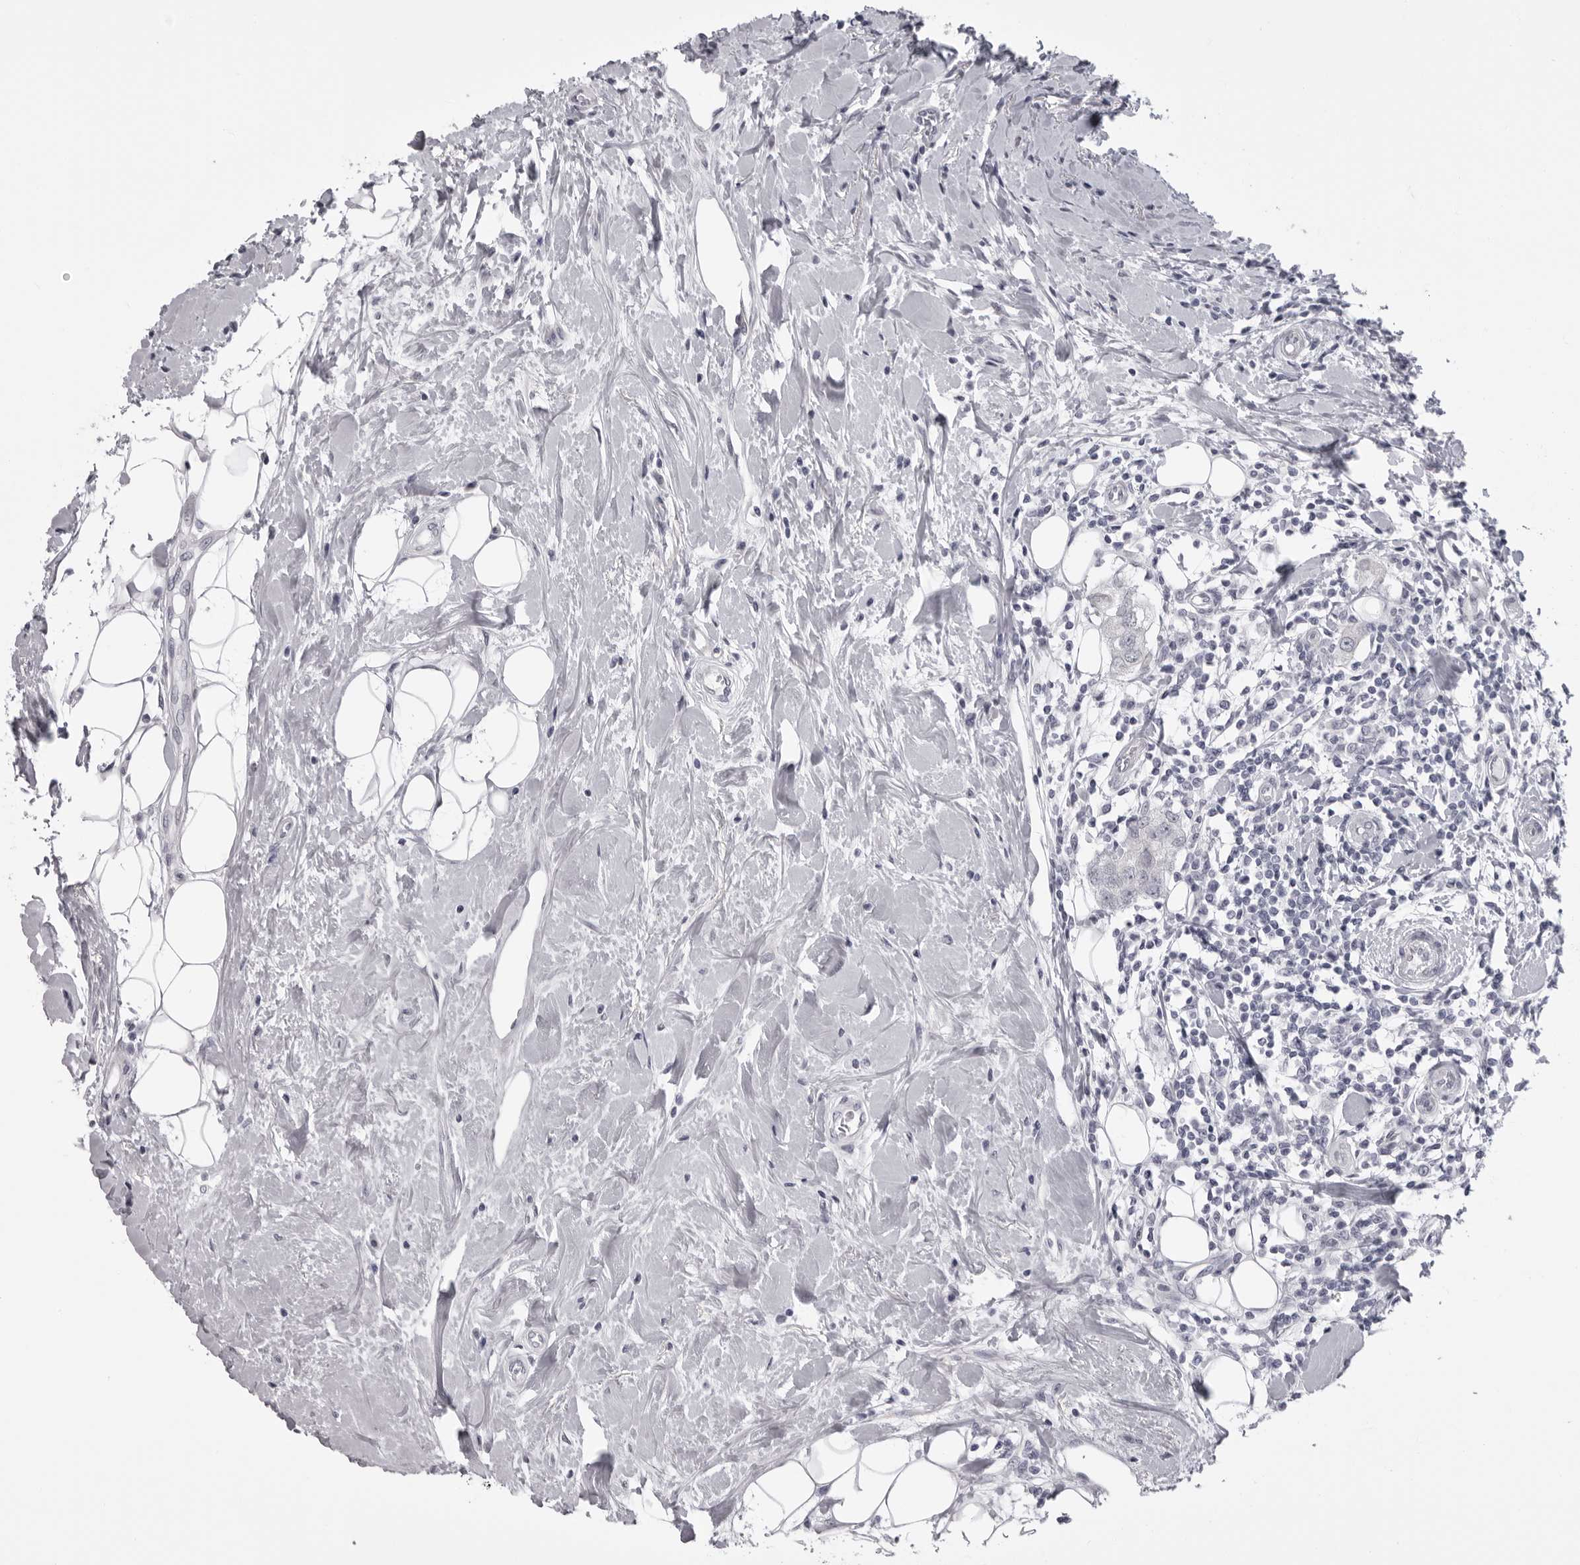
{"staining": {"intensity": "negative", "quantity": "none", "location": "none"}, "tissue": "breast cancer", "cell_type": "Tumor cells", "image_type": "cancer", "snomed": [{"axis": "morphology", "description": "Duct carcinoma"}, {"axis": "topography", "description": "Breast"}], "caption": "Photomicrograph shows no significant protein expression in tumor cells of breast cancer.", "gene": "EPHA10", "patient": {"sex": "female", "age": 27}}